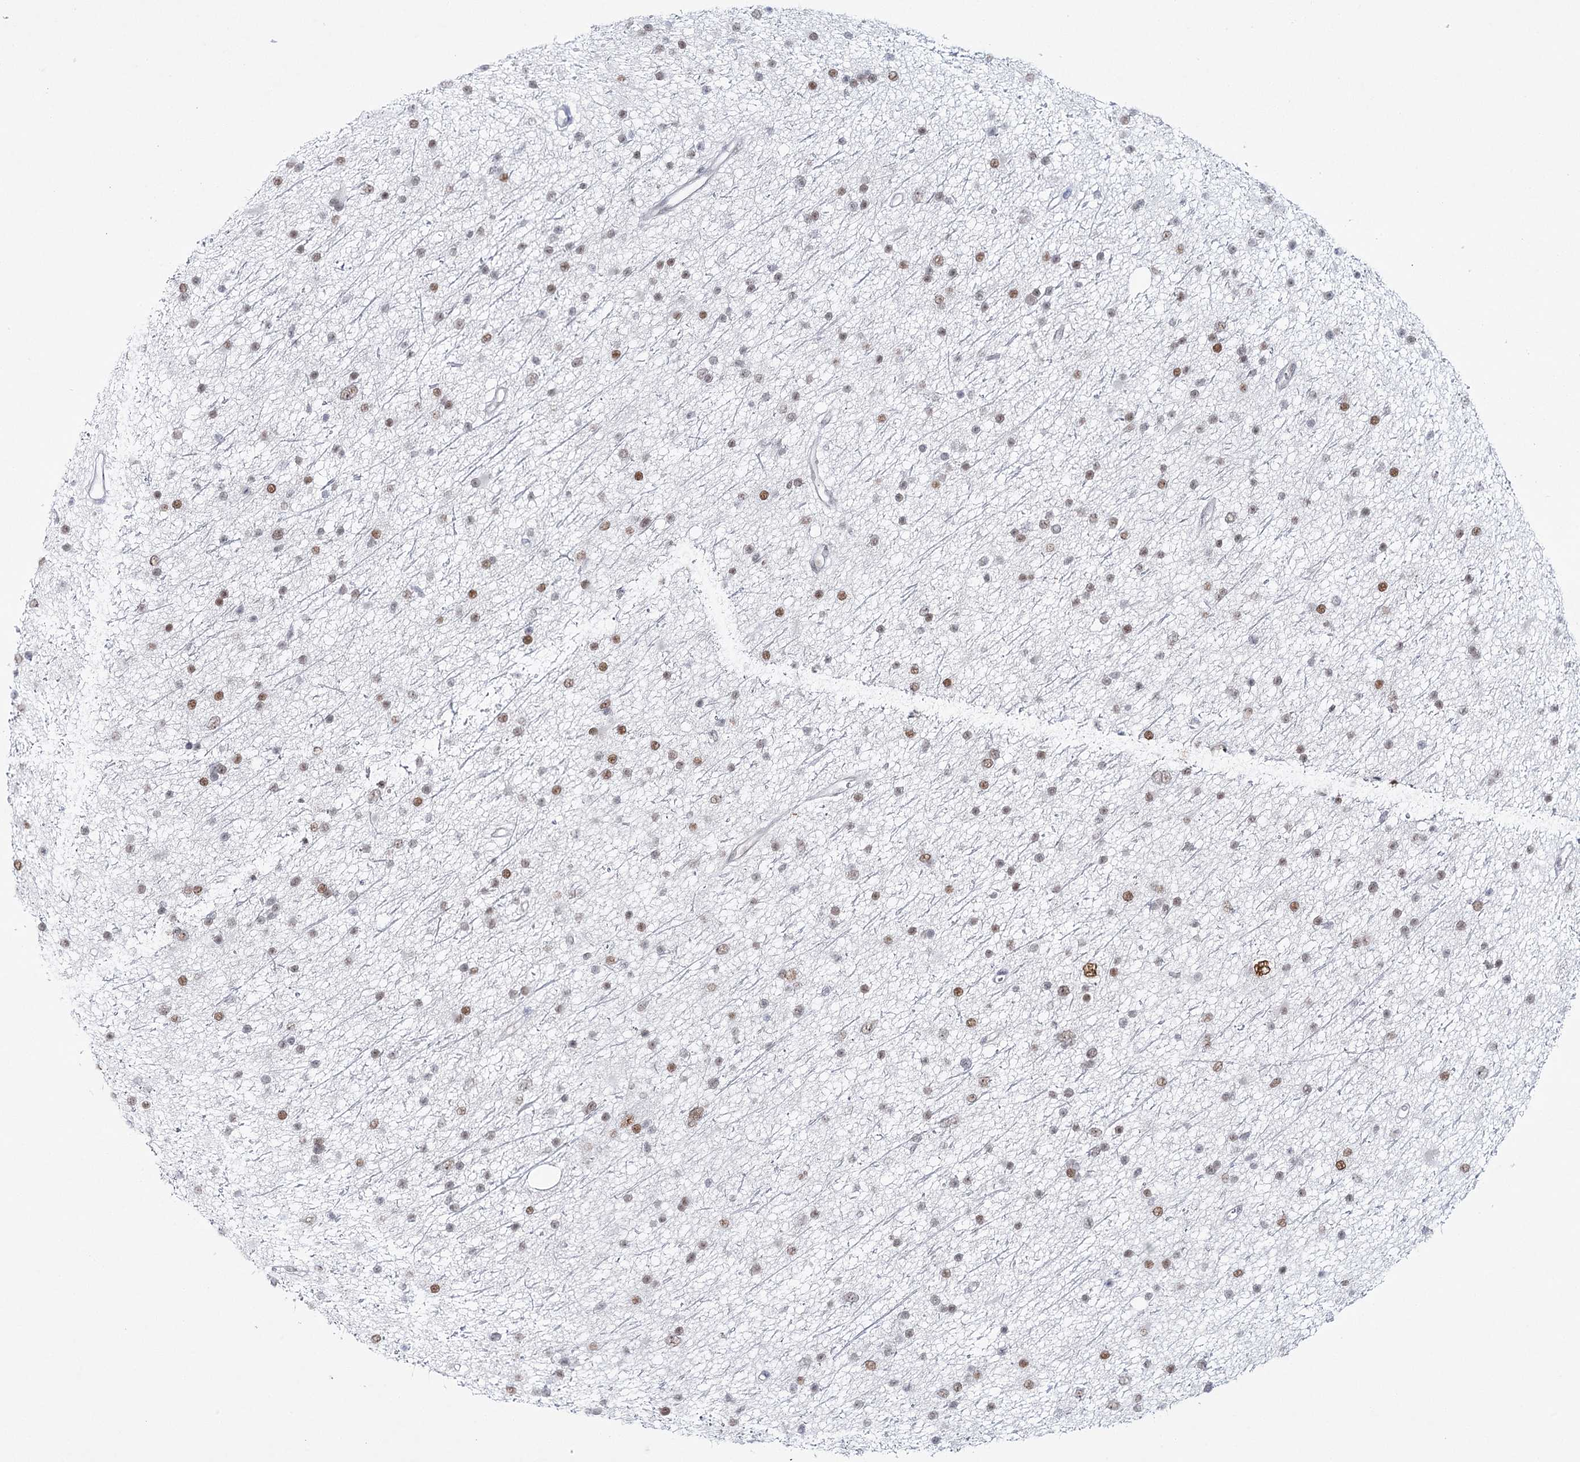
{"staining": {"intensity": "moderate", "quantity": ">75%", "location": "nuclear"}, "tissue": "glioma", "cell_type": "Tumor cells", "image_type": "cancer", "snomed": [{"axis": "morphology", "description": "Glioma, malignant, Low grade"}, {"axis": "topography", "description": "Cerebral cortex"}], "caption": "The micrograph reveals staining of glioma, revealing moderate nuclear protein expression (brown color) within tumor cells. (Stains: DAB in brown, nuclei in blue, Microscopy: brightfield microscopy at high magnification).", "gene": "ZC3H8", "patient": {"sex": "female", "age": 39}}